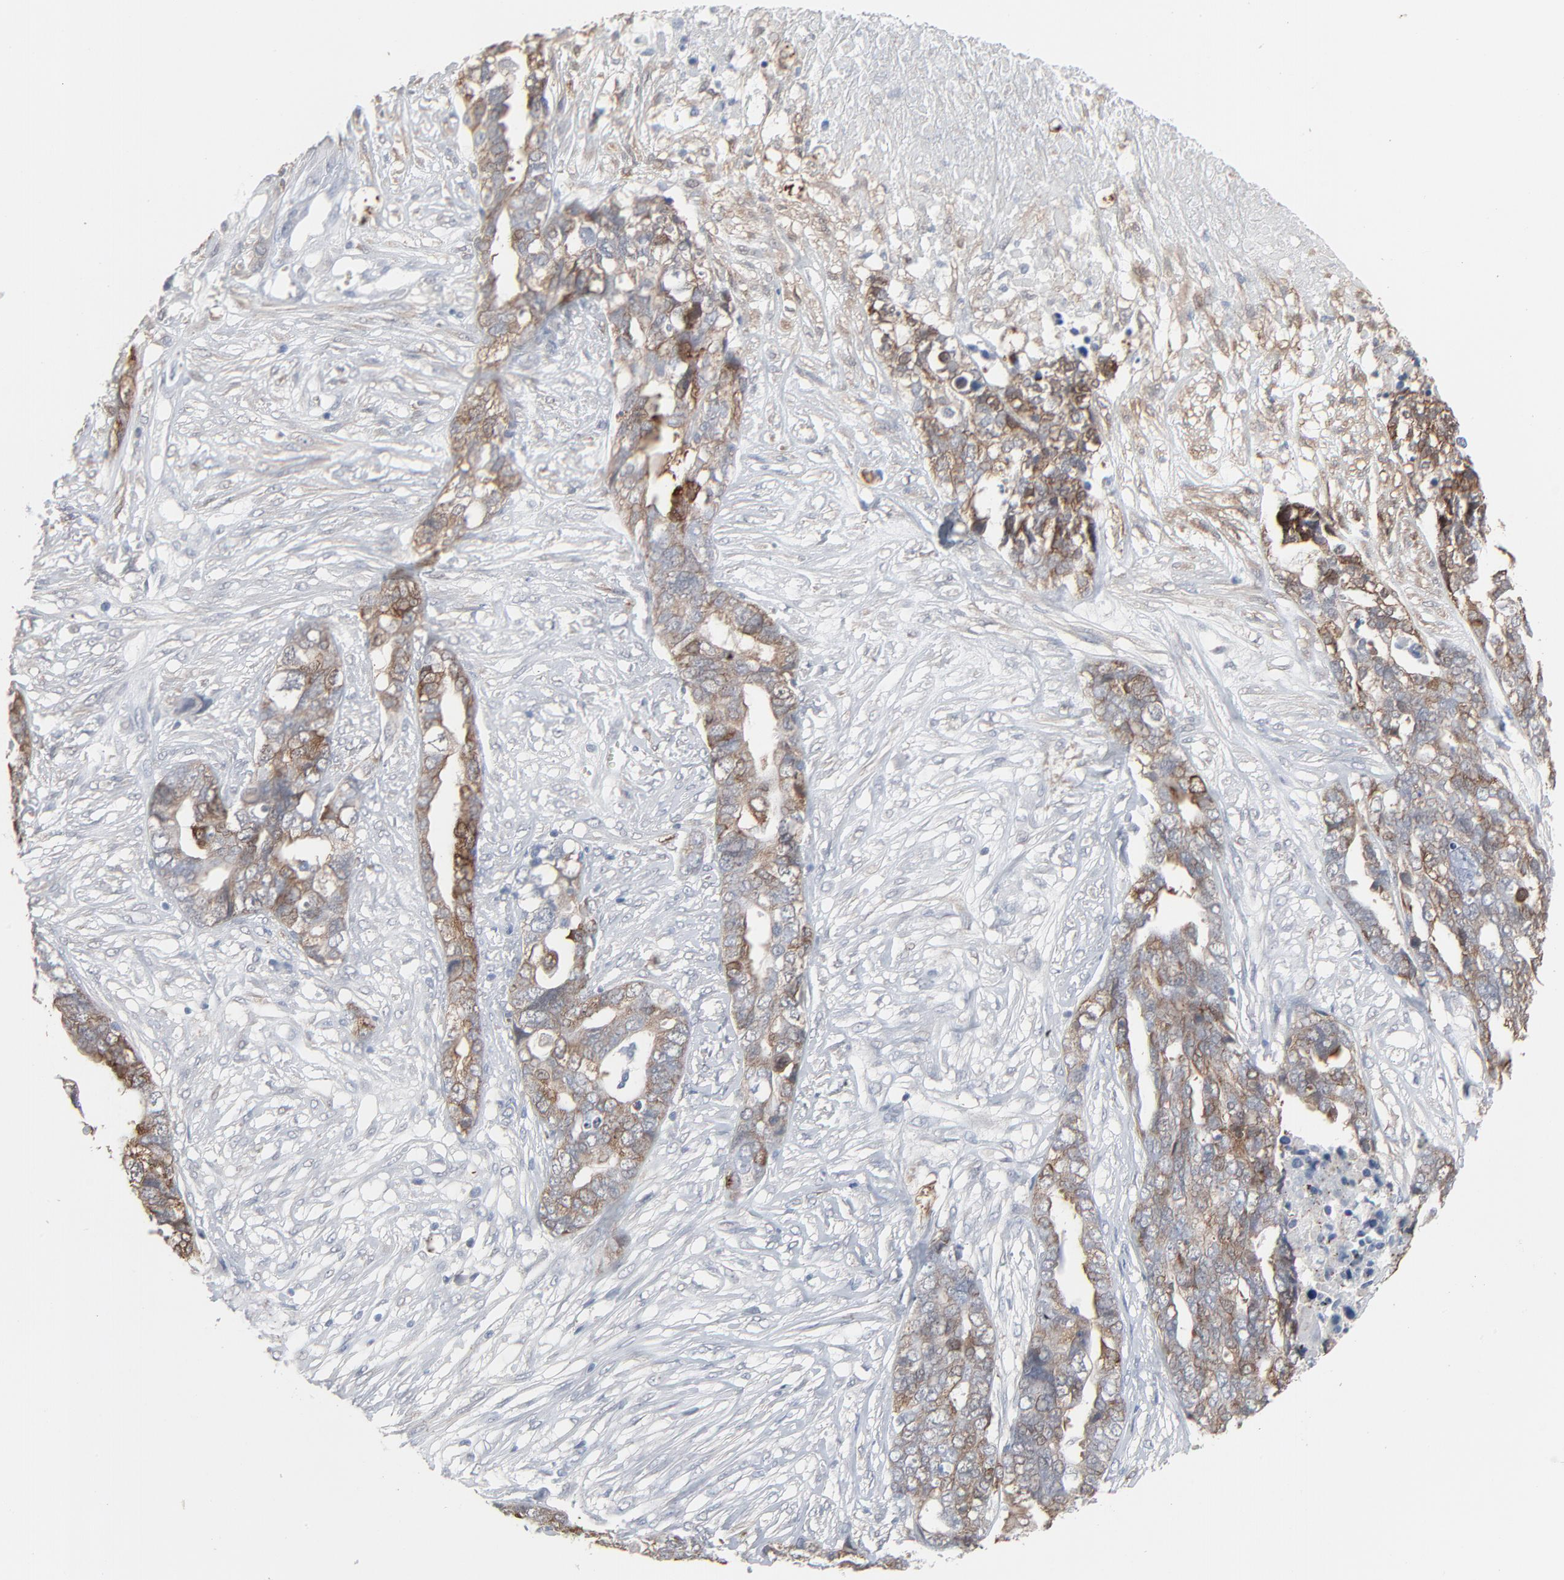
{"staining": {"intensity": "moderate", "quantity": "25%-75%", "location": "cytoplasmic/membranous"}, "tissue": "ovarian cancer", "cell_type": "Tumor cells", "image_type": "cancer", "snomed": [{"axis": "morphology", "description": "Normal tissue, NOS"}, {"axis": "morphology", "description": "Cystadenocarcinoma, serous, NOS"}, {"axis": "topography", "description": "Fallopian tube"}, {"axis": "topography", "description": "Ovary"}], "caption": "This is a photomicrograph of immunohistochemistry (IHC) staining of serous cystadenocarcinoma (ovarian), which shows moderate positivity in the cytoplasmic/membranous of tumor cells.", "gene": "PHGDH", "patient": {"sex": "female", "age": 56}}